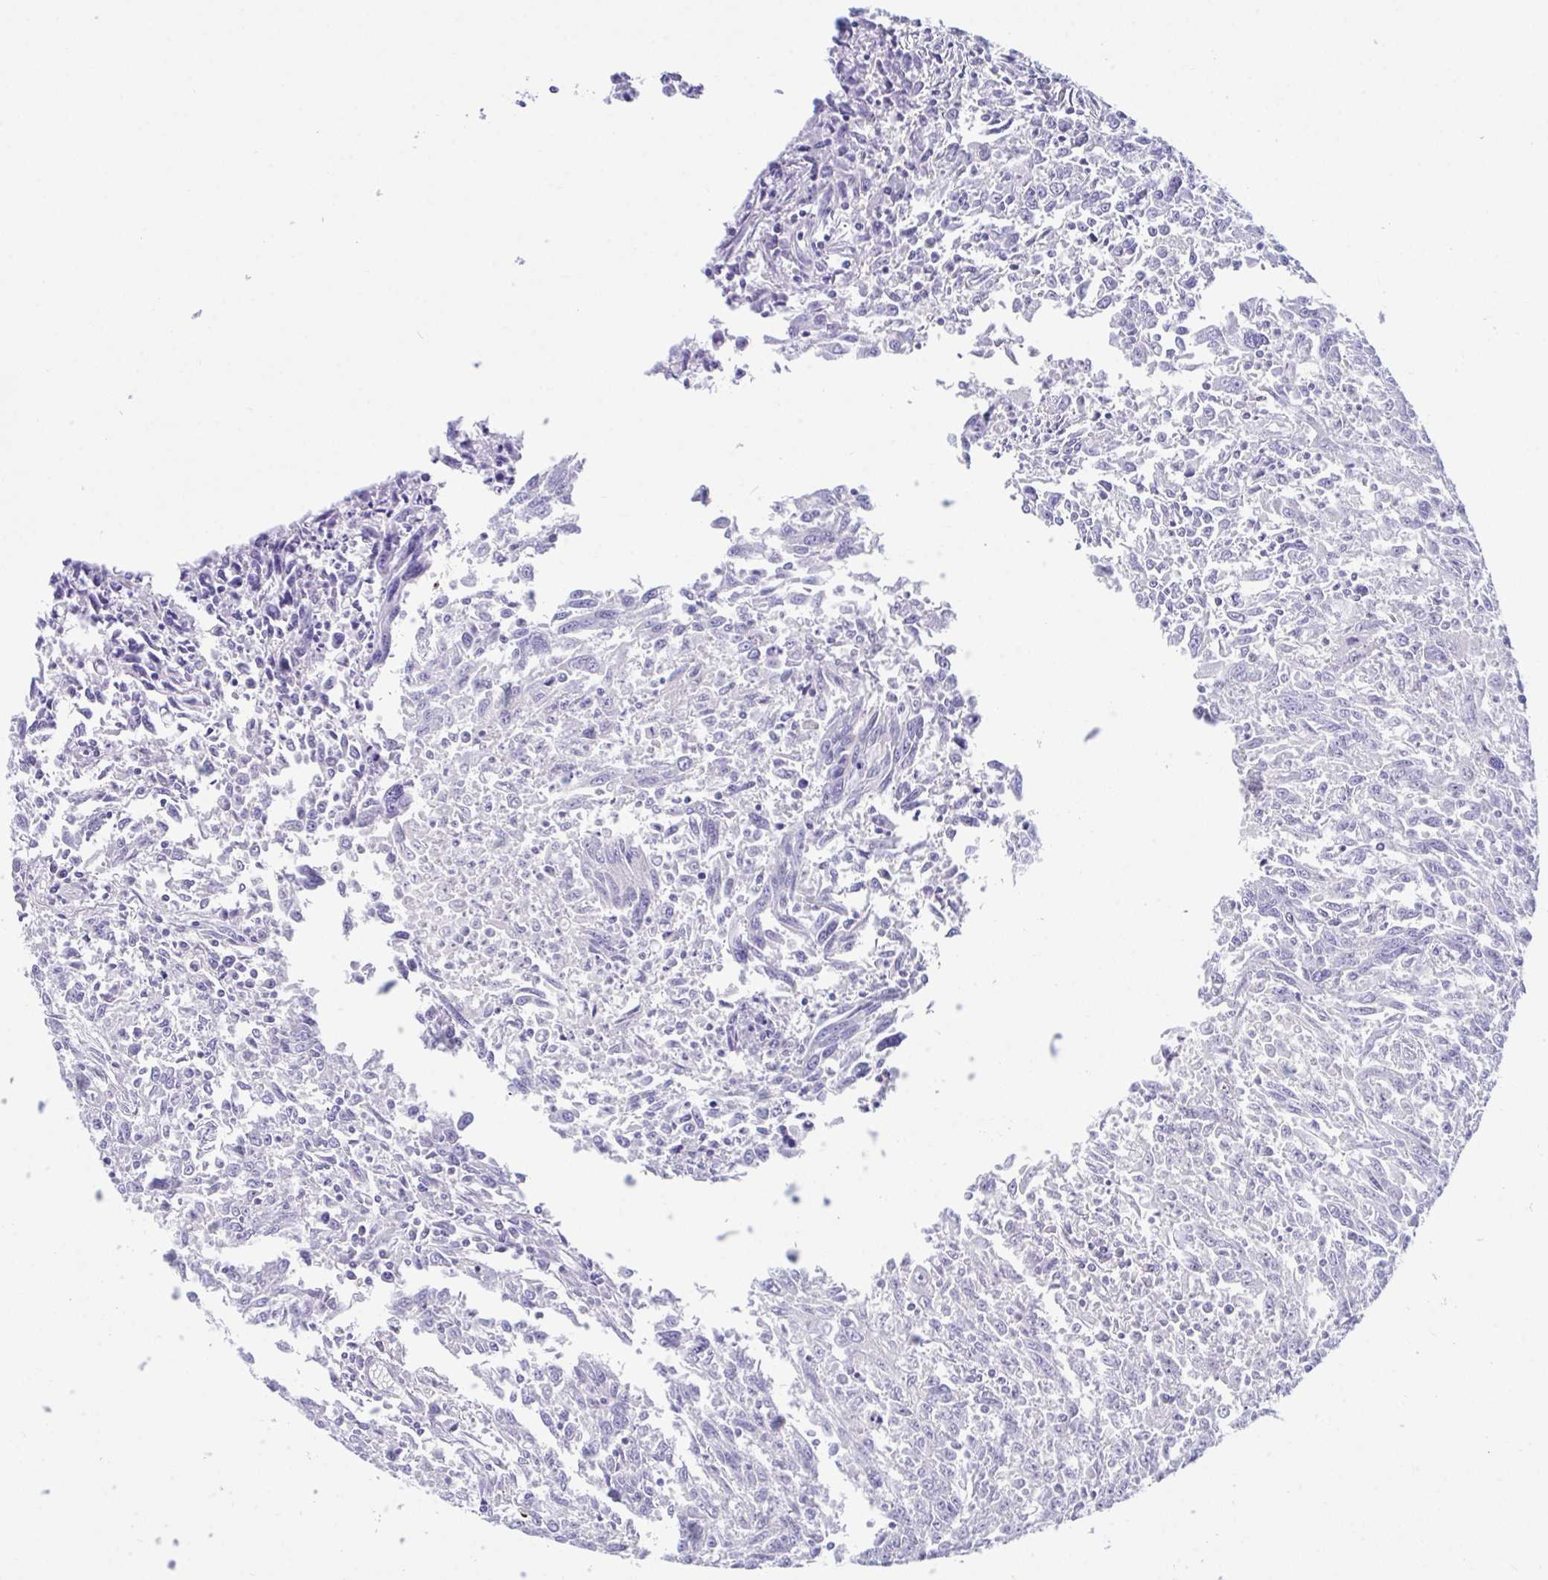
{"staining": {"intensity": "negative", "quantity": "none", "location": "none"}, "tissue": "breast cancer", "cell_type": "Tumor cells", "image_type": "cancer", "snomed": [{"axis": "morphology", "description": "Duct carcinoma"}, {"axis": "topography", "description": "Breast"}], "caption": "Immunohistochemistry (IHC) of human breast infiltrating ductal carcinoma exhibits no expression in tumor cells.", "gene": "DTX3", "patient": {"sex": "female", "age": 50}}